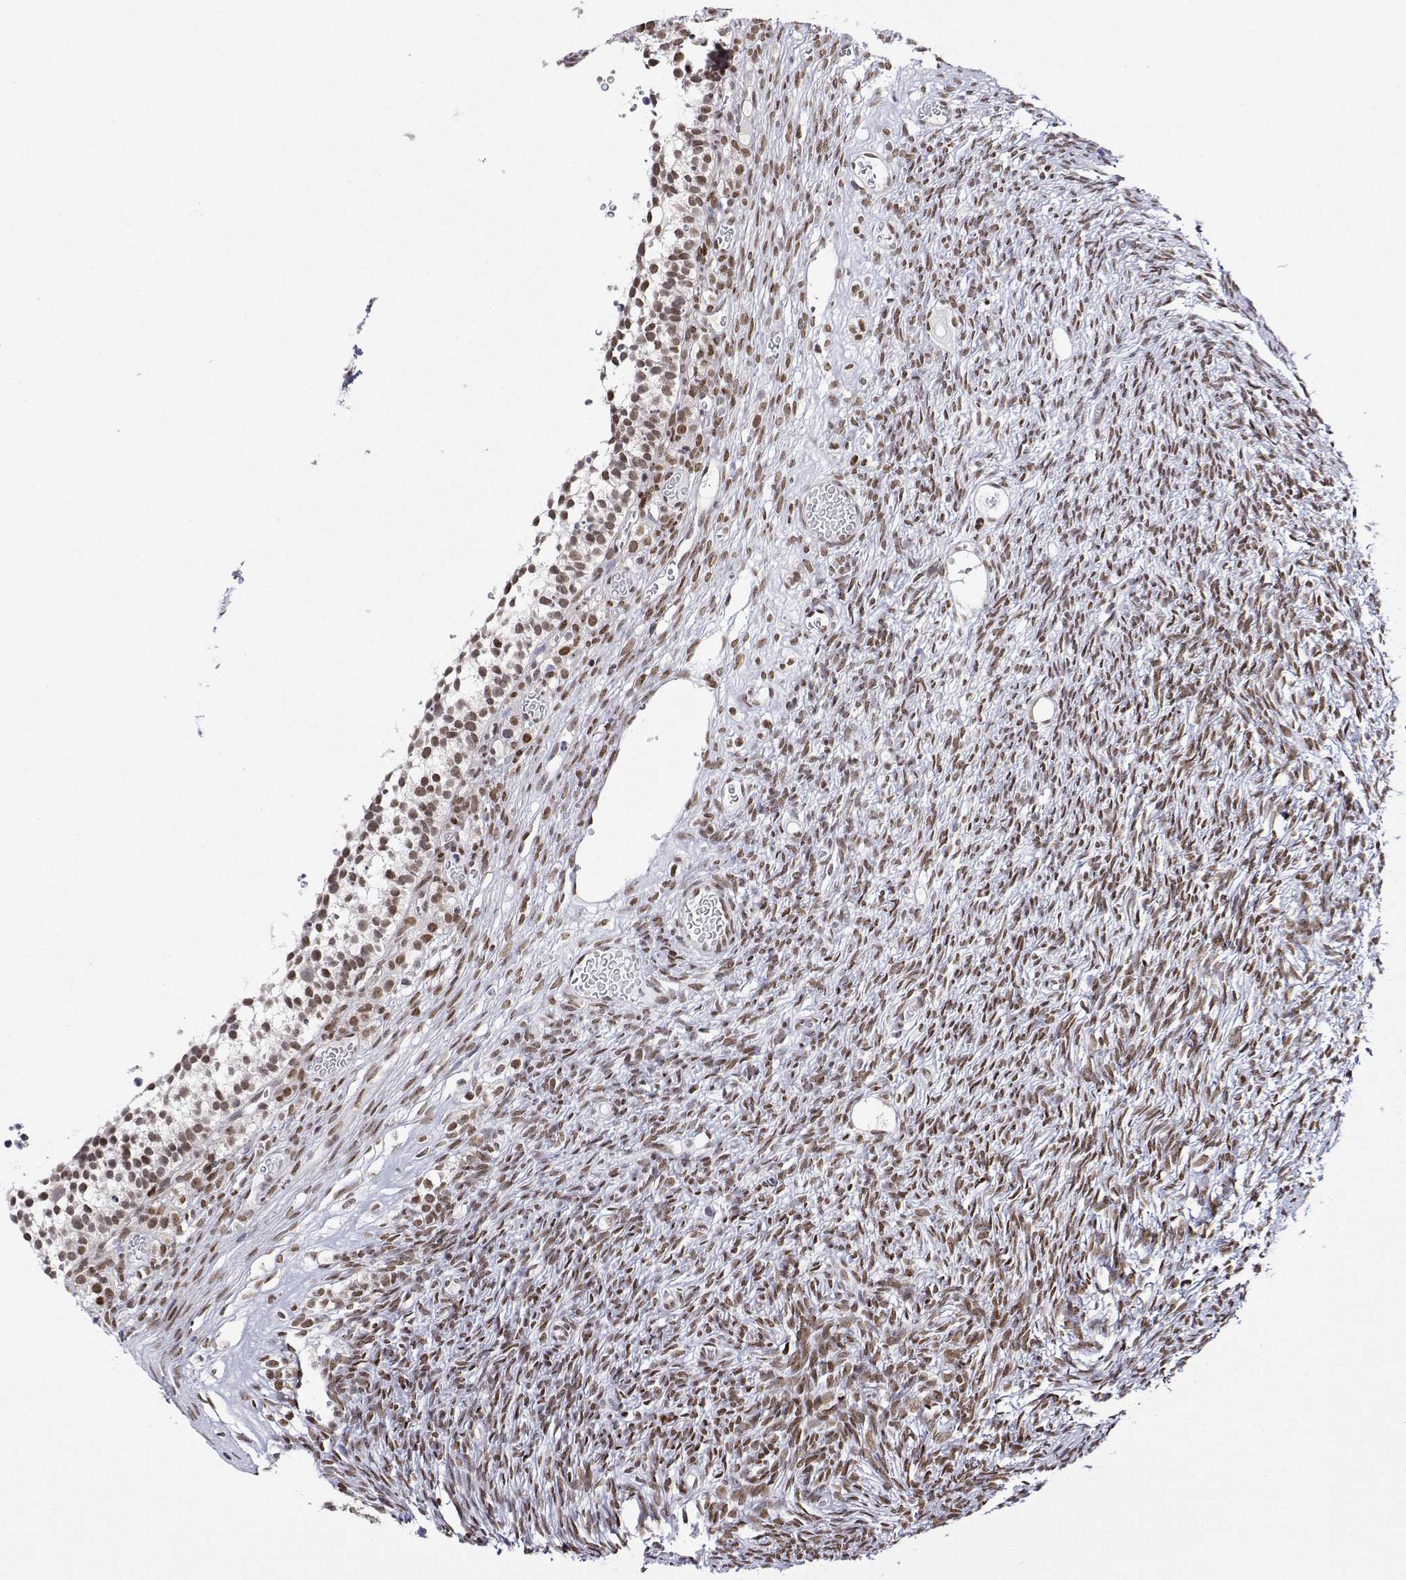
{"staining": {"intensity": "moderate", "quantity": ">75%", "location": "nuclear"}, "tissue": "ovary", "cell_type": "Ovarian stroma cells", "image_type": "normal", "snomed": [{"axis": "morphology", "description": "Normal tissue, NOS"}, {"axis": "topography", "description": "Ovary"}], "caption": "Immunohistochemical staining of normal human ovary exhibits medium levels of moderate nuclear positivity in approximately >75% of ovarian stroma cells. Using DAB (3,3'-diaminobenzidine) (brown) and hematoxylin (blue) stains, captured at high magnification using brightfield microscopy.", "gene": "XPC", "patient": {"sex": "female", "age": 34}}